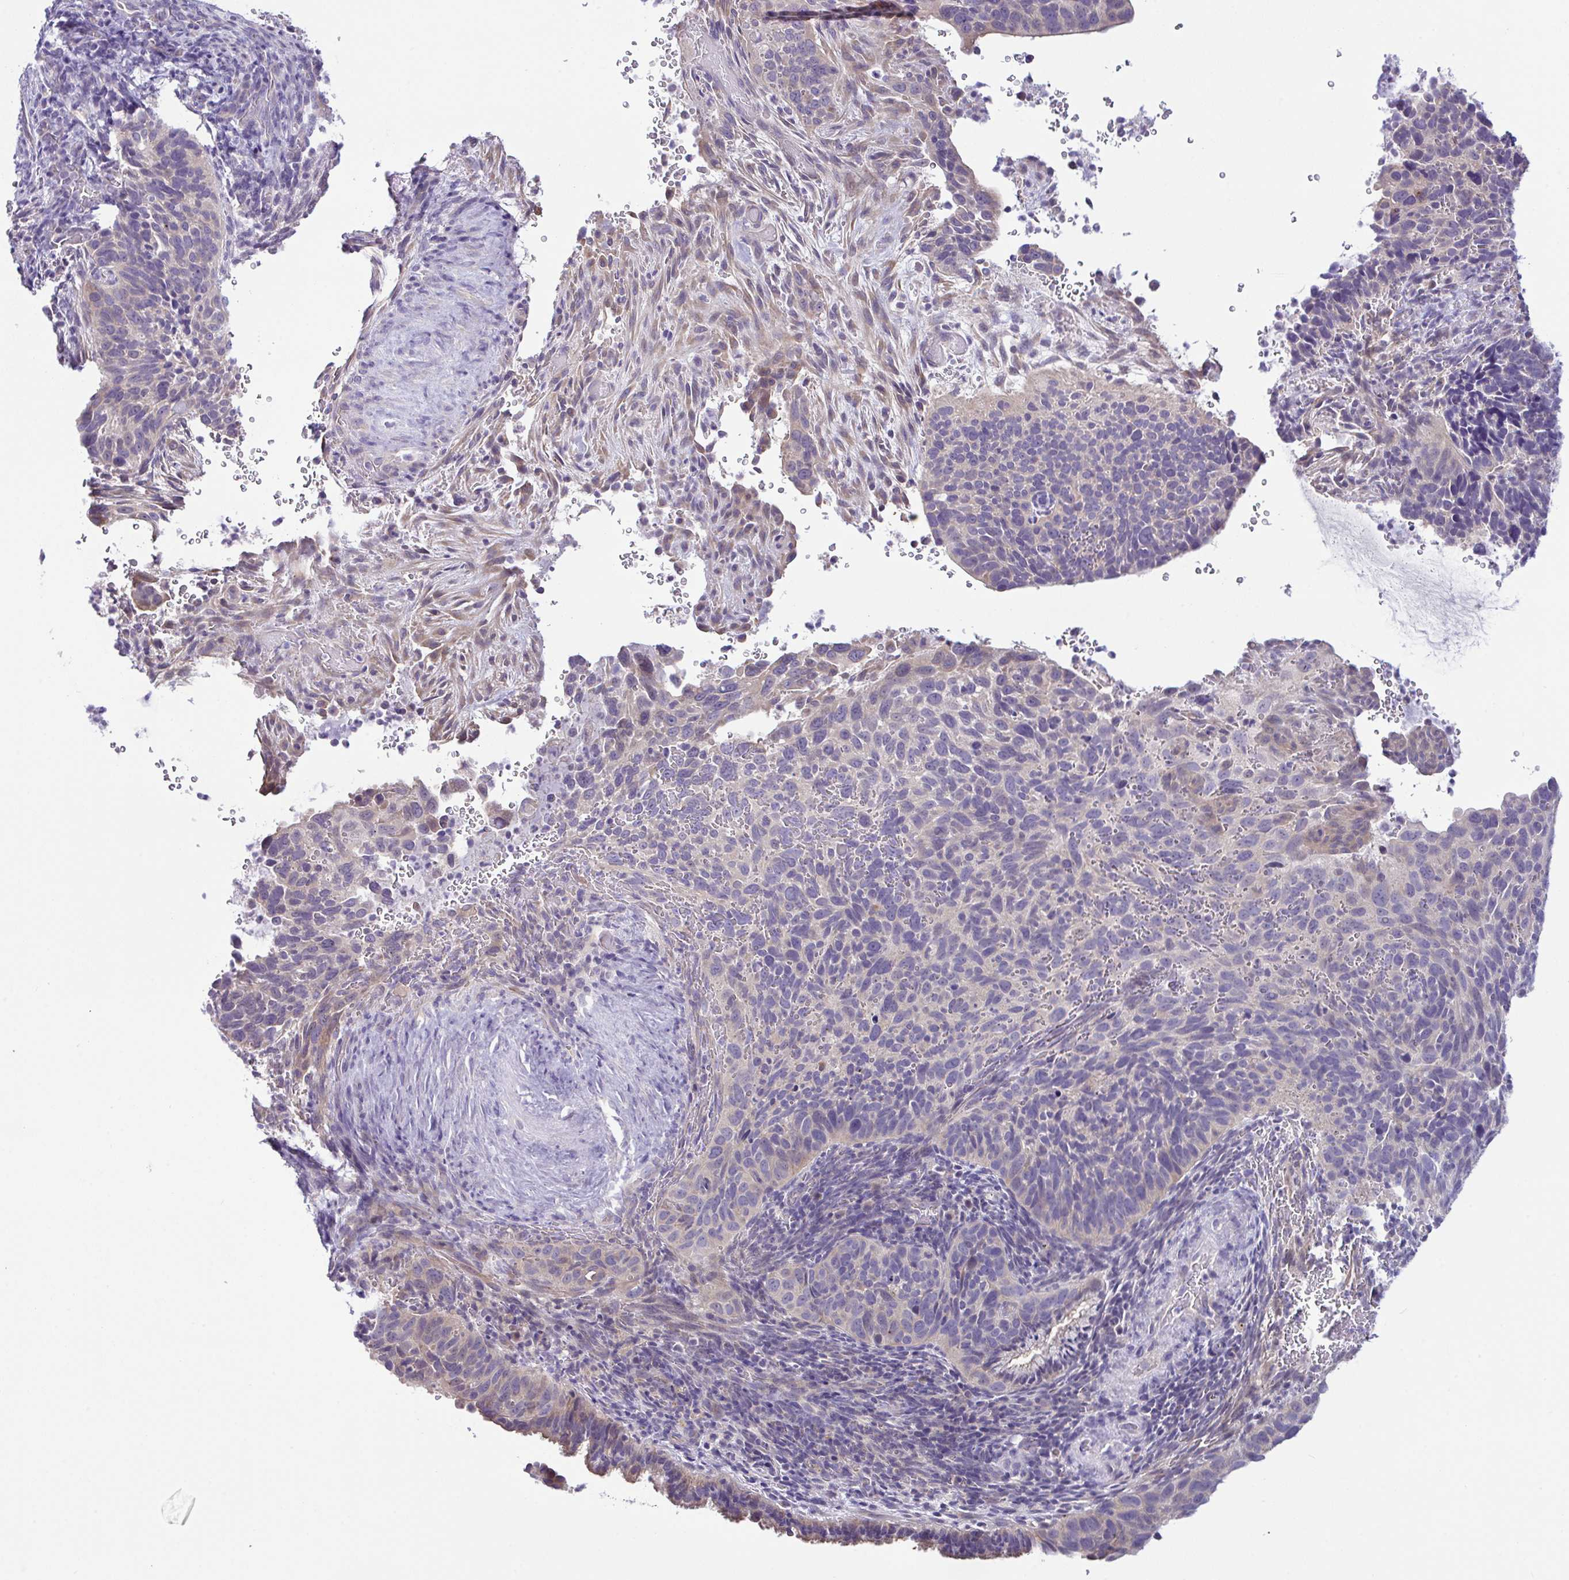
{"staining": {"intensity": "weak", "quantity": "<25%", "location": "cytoplasmic/membranous"}, "tissue": "cervical cancer", "cell_type": "Tumor cells", "image_type": "cancer", "snomed": [{"axis": "morphology", "description": "Squamous cell carcinoma, NOS"}, {"axis": "topography", "description": "Cervix"}], "caption": "Cervical squamous cell carcinoma stained for a protein using immunohistochemistry demonstrates no positivity tumor cells.", "gene": "SYNPO2L", "patient": {"sex": "female", "age": 51}}